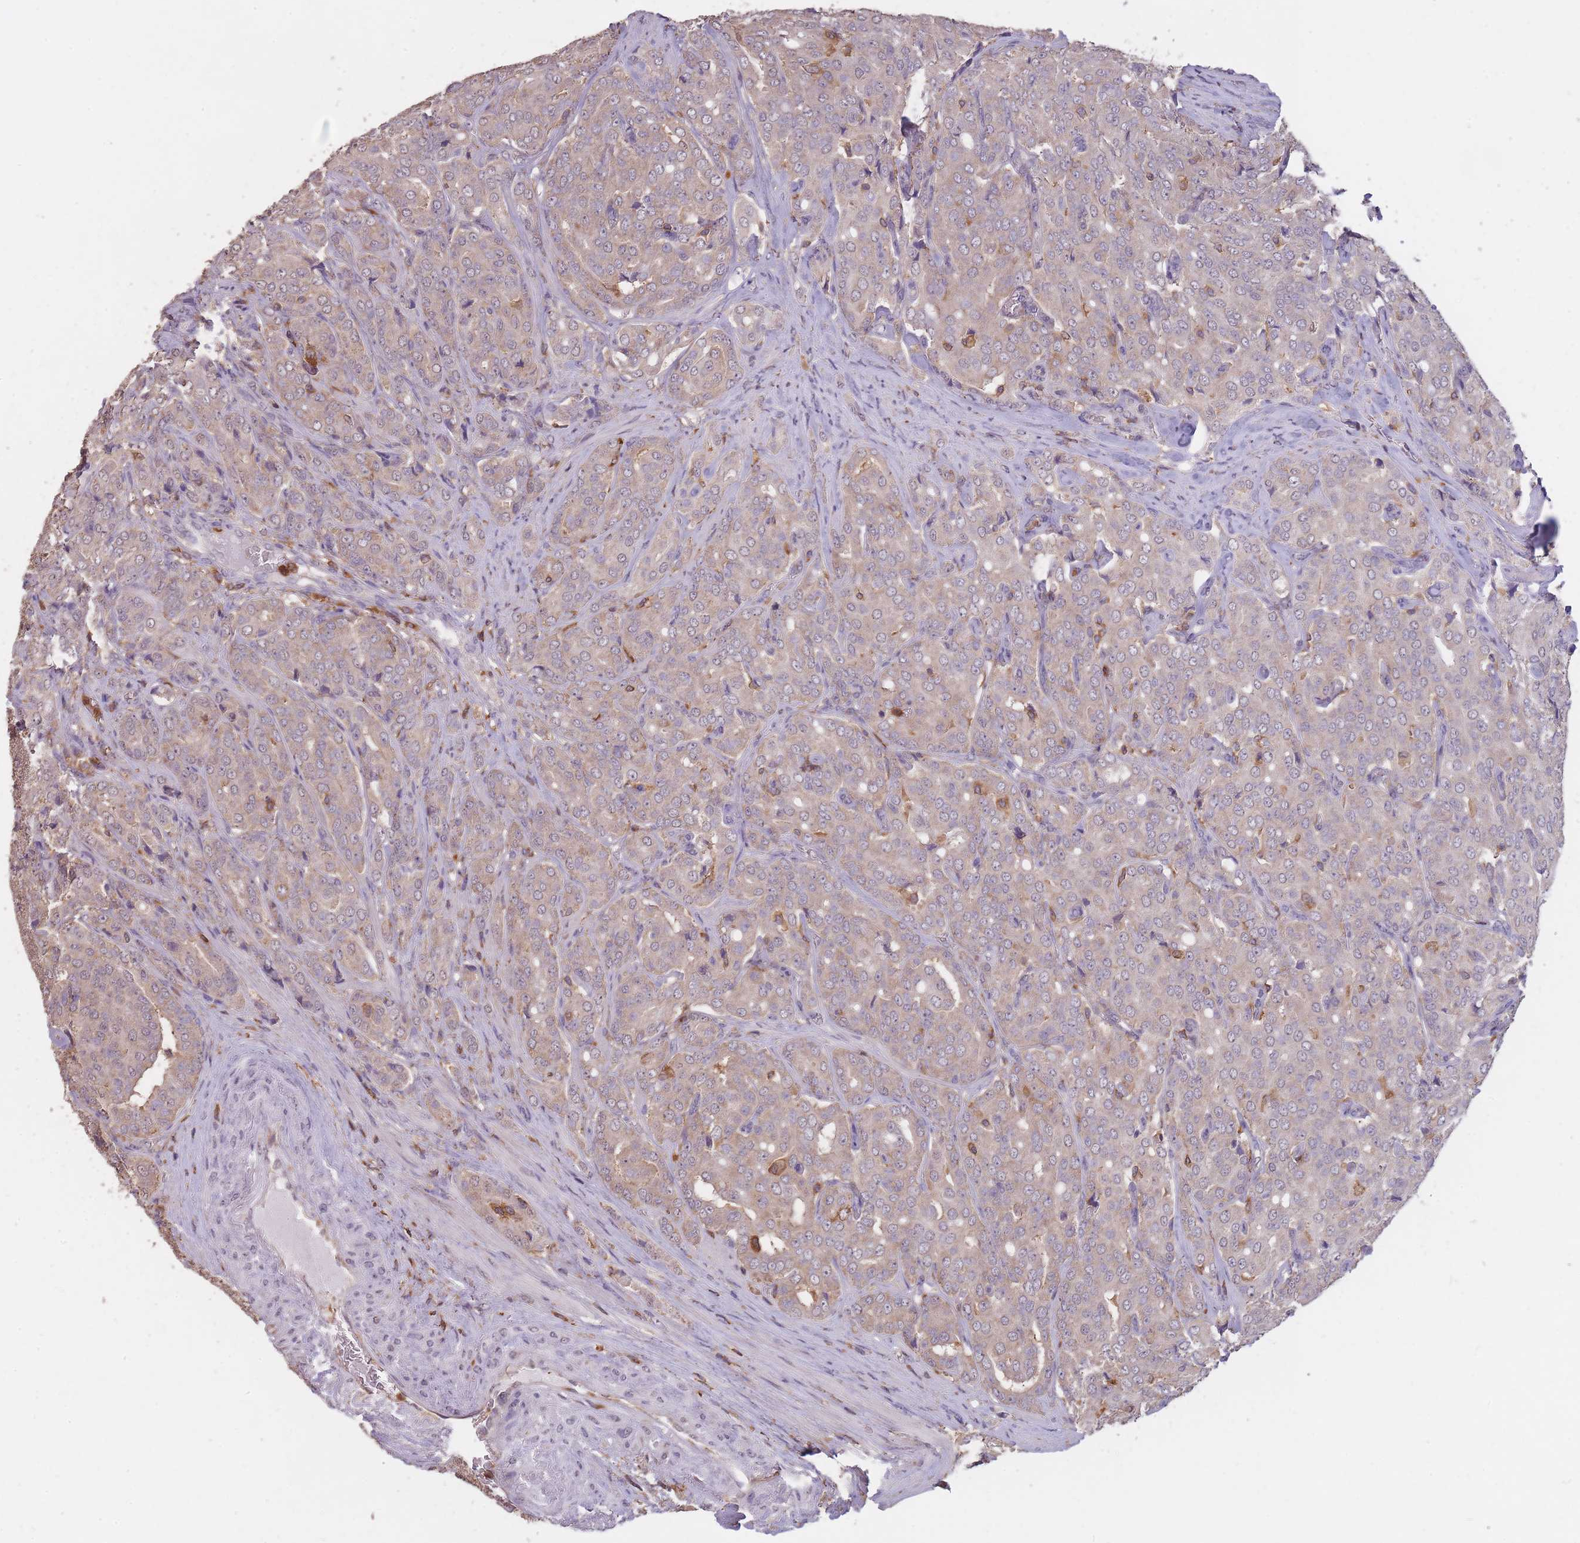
{"staining": {"intensity": "negative", "quantity": "none", "location": "none"}, "tissue": "prostate cancer", "cell_type": "Tumor cells", "image_type": "cancer", "snomed": [{"axis": "morphology", "description": "Adenocarcinoma, High grade"}, {"axis": "topography", "description": "Prostate"}], "caption": "A photomicrograph of human prostate adenocarcinoma (high-grade) is negative for staining in tumor cells.", "gene": "GMIP", "patient": {"sex": "male", "age": 68}}